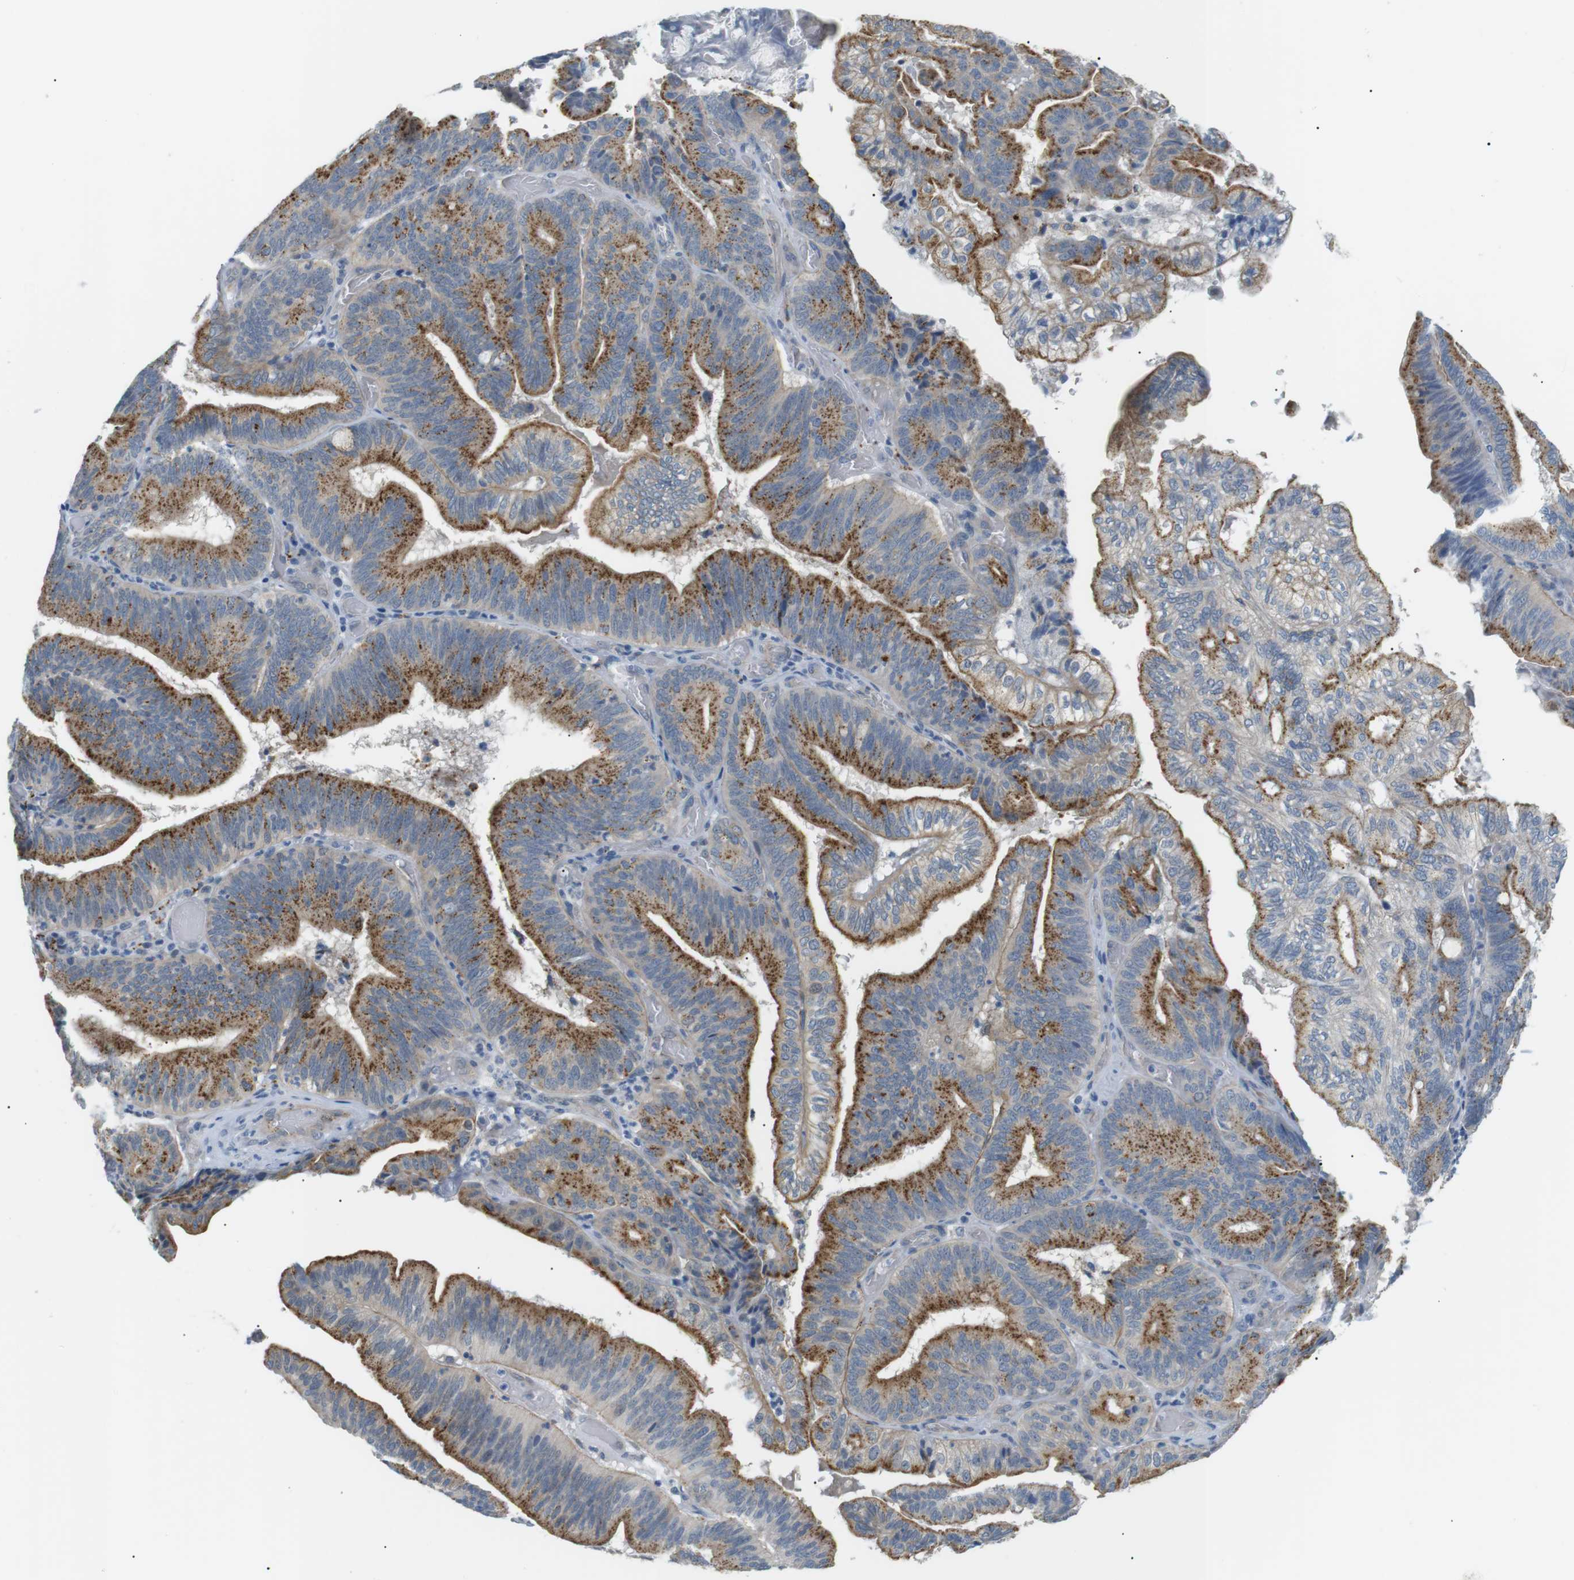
{"staining": {"intensity": "moderate", "quantity": ">75%", "location": "cytoplasmic/membranous"}, "tissue": "pancreatic cancer", "cell_type": "Tumor cells", "image_type": "cancer", "snomed": [{"axis": "morphology", "description": "Adenocarcinoma, NOS"}, {"axis": "topography", "description": "Pancreas"}], "caption": "The image reveals immunohistochemical staining of pancreatic cancer. There is moderate cytoplasmic/membranous expression is seen in approximately >75% of tumor cells. The staining was performed using DAB, with brown indicating positive protein expression. Nuclei are stained blue with hematoxylin.", "gene": "B4GALNT2", "patient": {"sex": "male", "age": 82}}